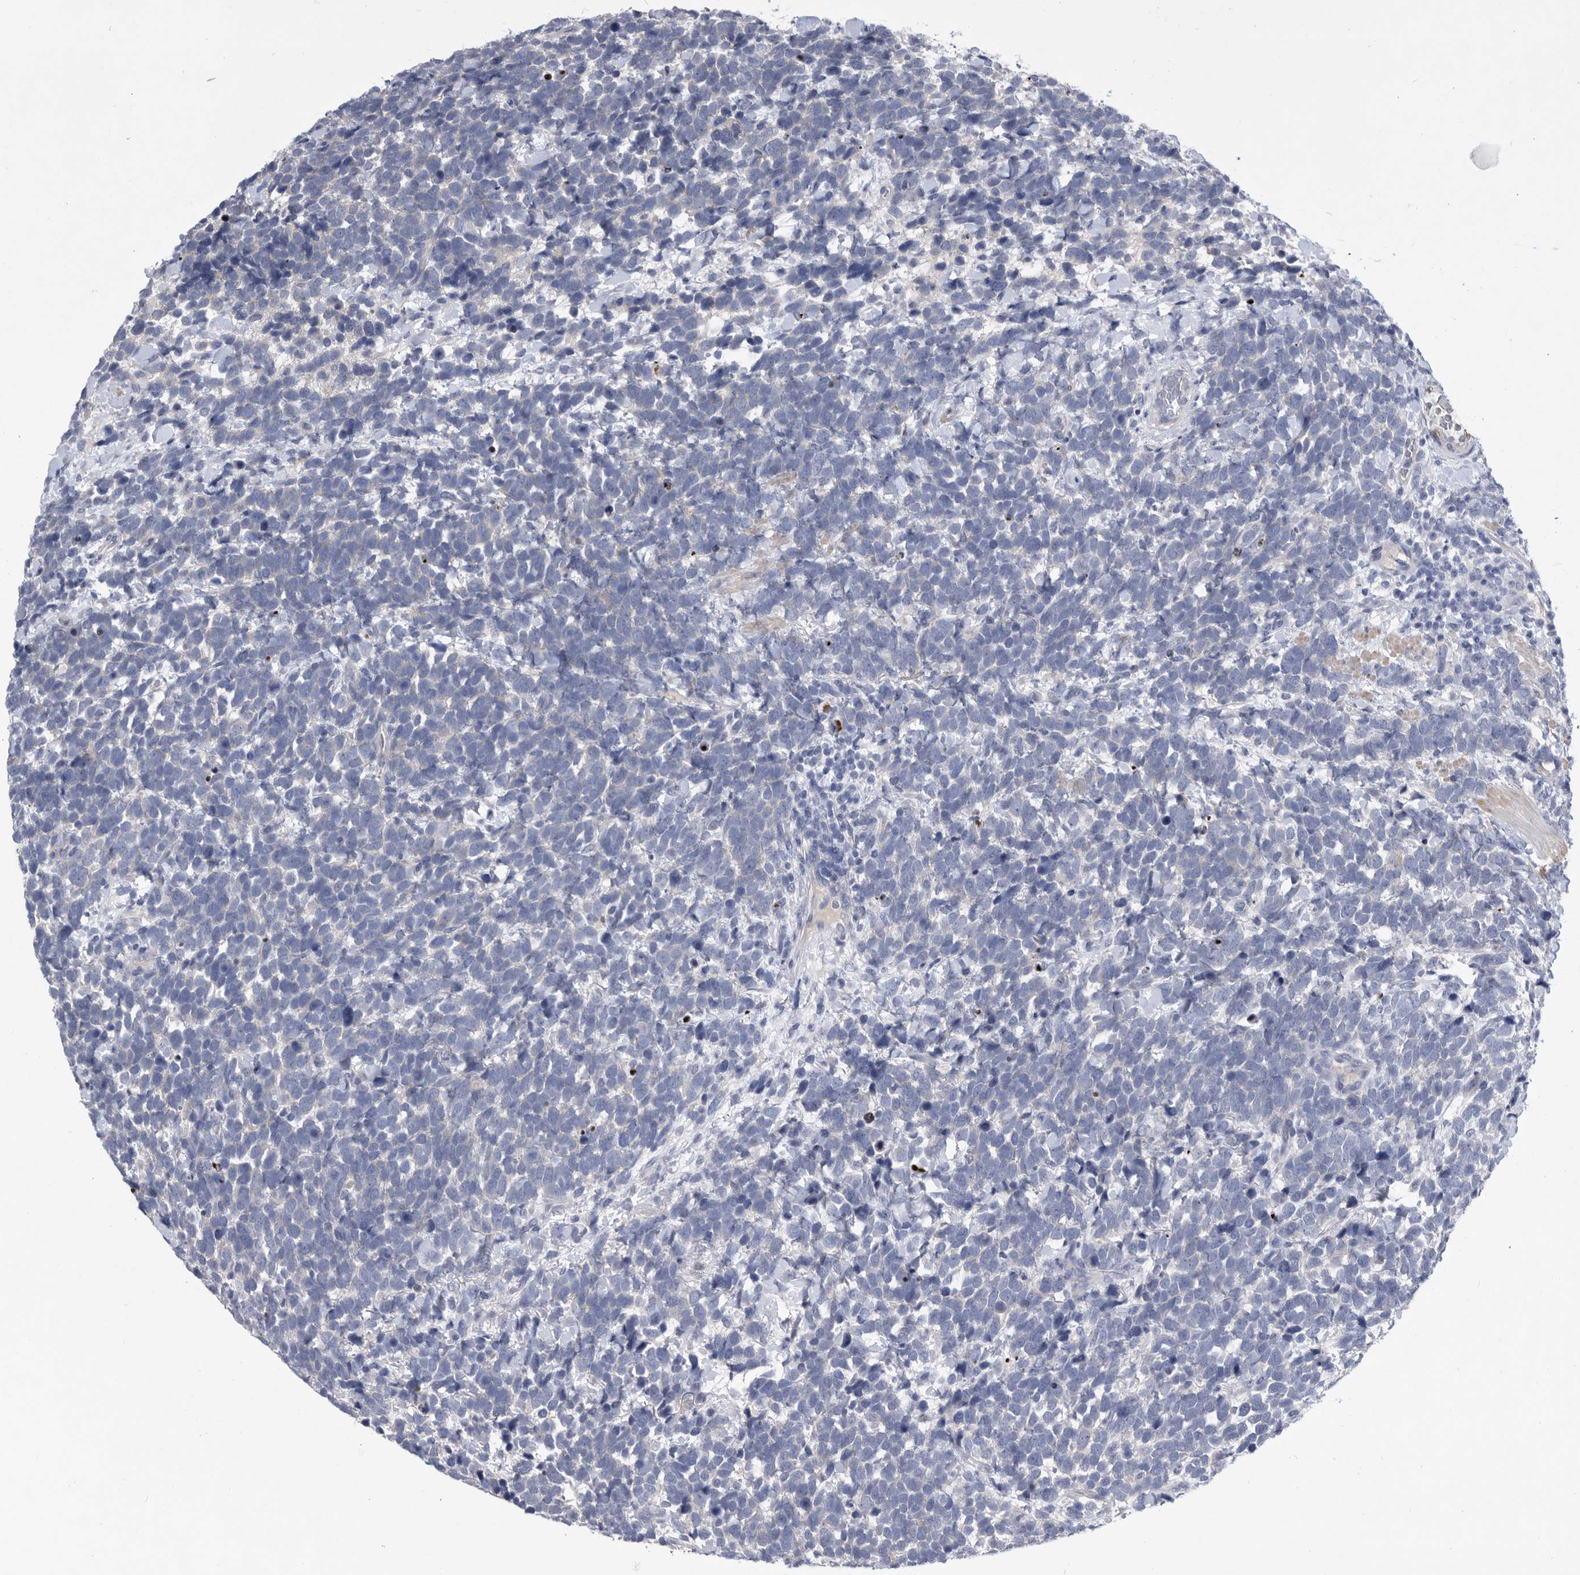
{"staining": {"intensity": "negative", "quantity": "none", "location": "none"}, "tissue": "urothelial cancer", "cell_type": "Tumor cells", "image_type": "cancer", "snomed": [{"axis": "morphology", "description": "Urothelial carcinoma, High grade"}, {"axis": "topography", "description": "Urinary bladder"}], "caption": "A high-resolution photomicrograph shows IHC staining of urothelial cancer, which exhibits no significant staining in tumor cells.", "gene": "BTBD6", "patient": {"sex": "female", "age": 82}}